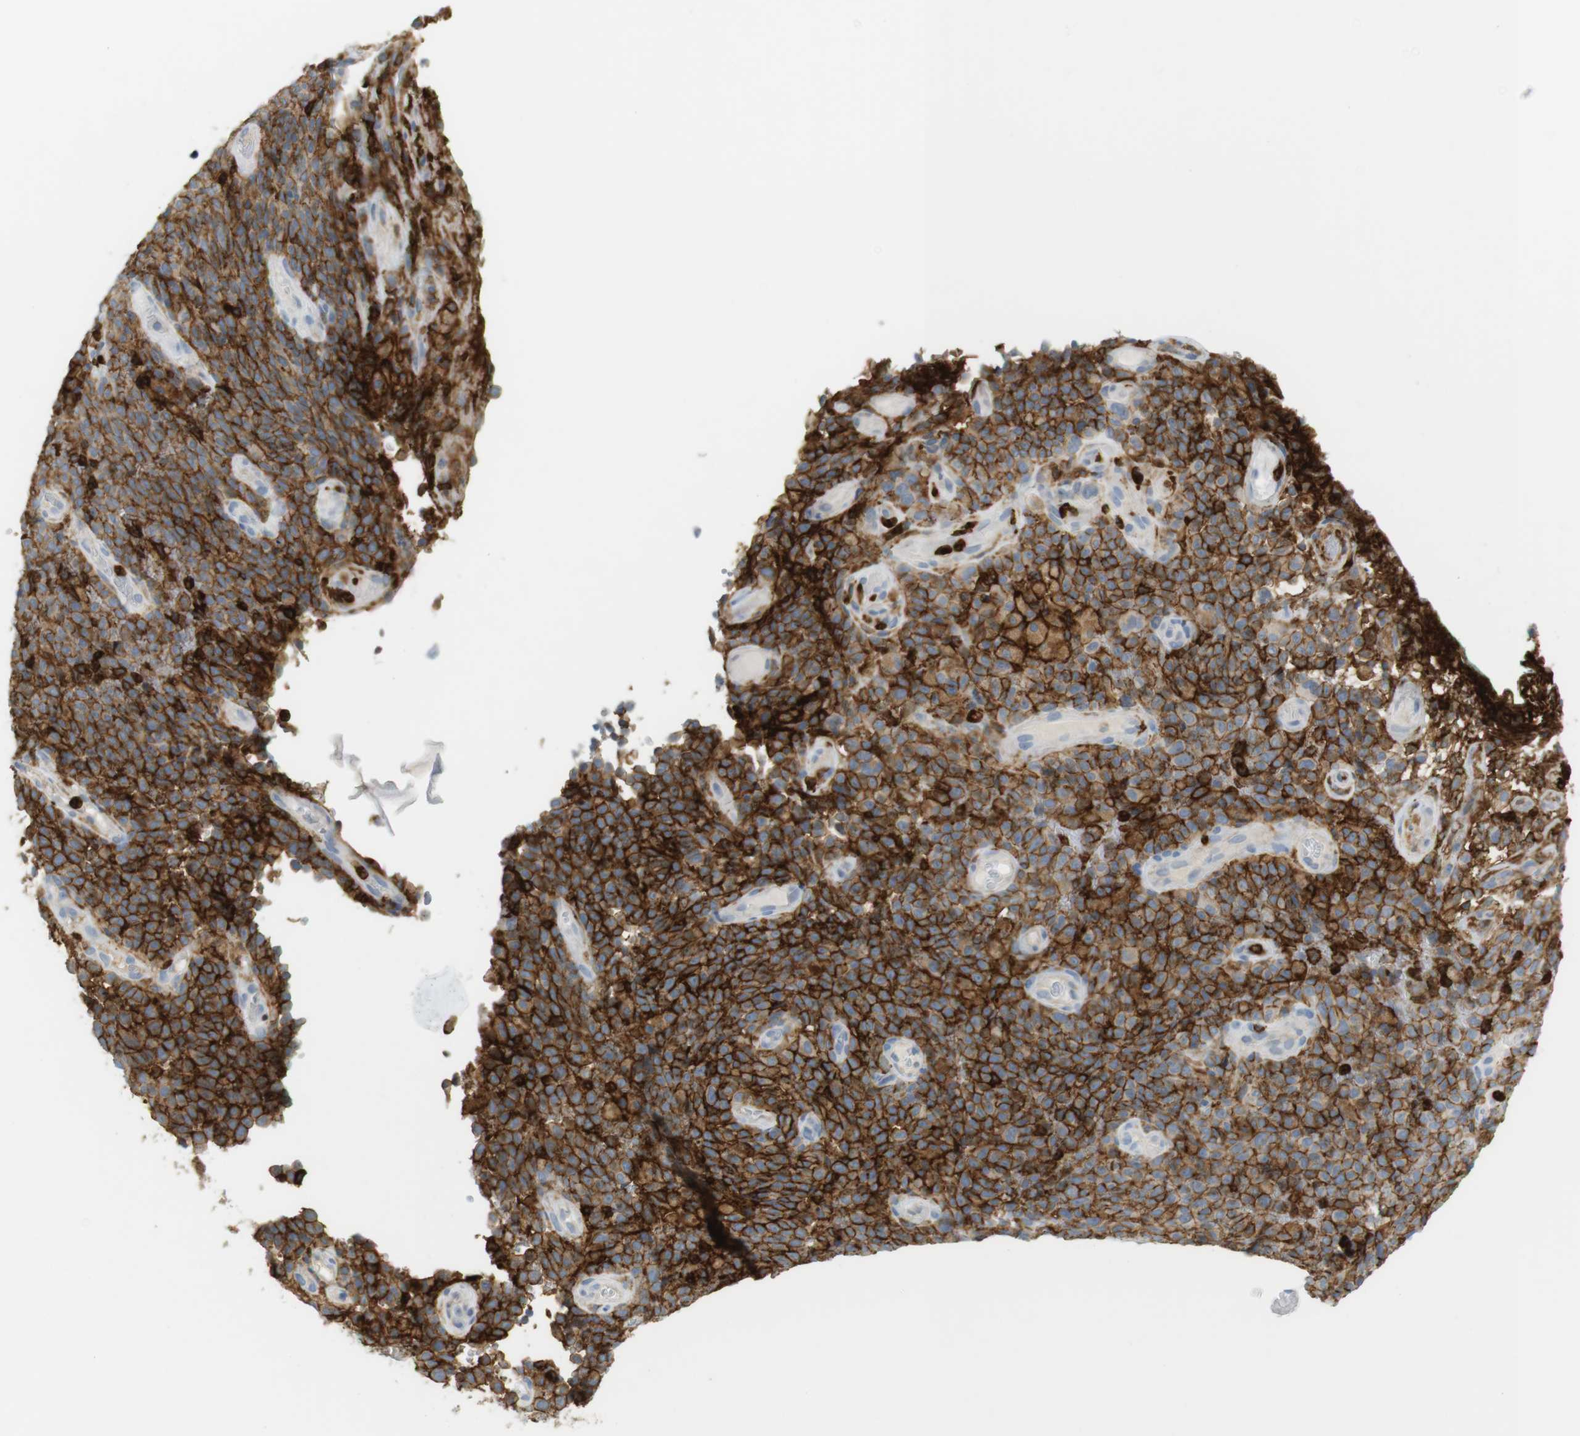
{"staining": {"intensity": "strong", "quantity": ">75%", "location": "cytoplasmic/membranous"}, "tissue": "melanoma", "cell_type": "Tumor cells", "image_type": "cancer", "snomed": [{"axis": "morphology", "description": "Malignant melanoma, NOS"}, {"axis": "topography", "description": "Skin"}], "caption": "Strong cytoplasmic/membranous positivity is seen in approximately >75% of tumor cells in melanoma.", "gene": "SIRPA", "patient": {"sex": "female", "age": 82}}